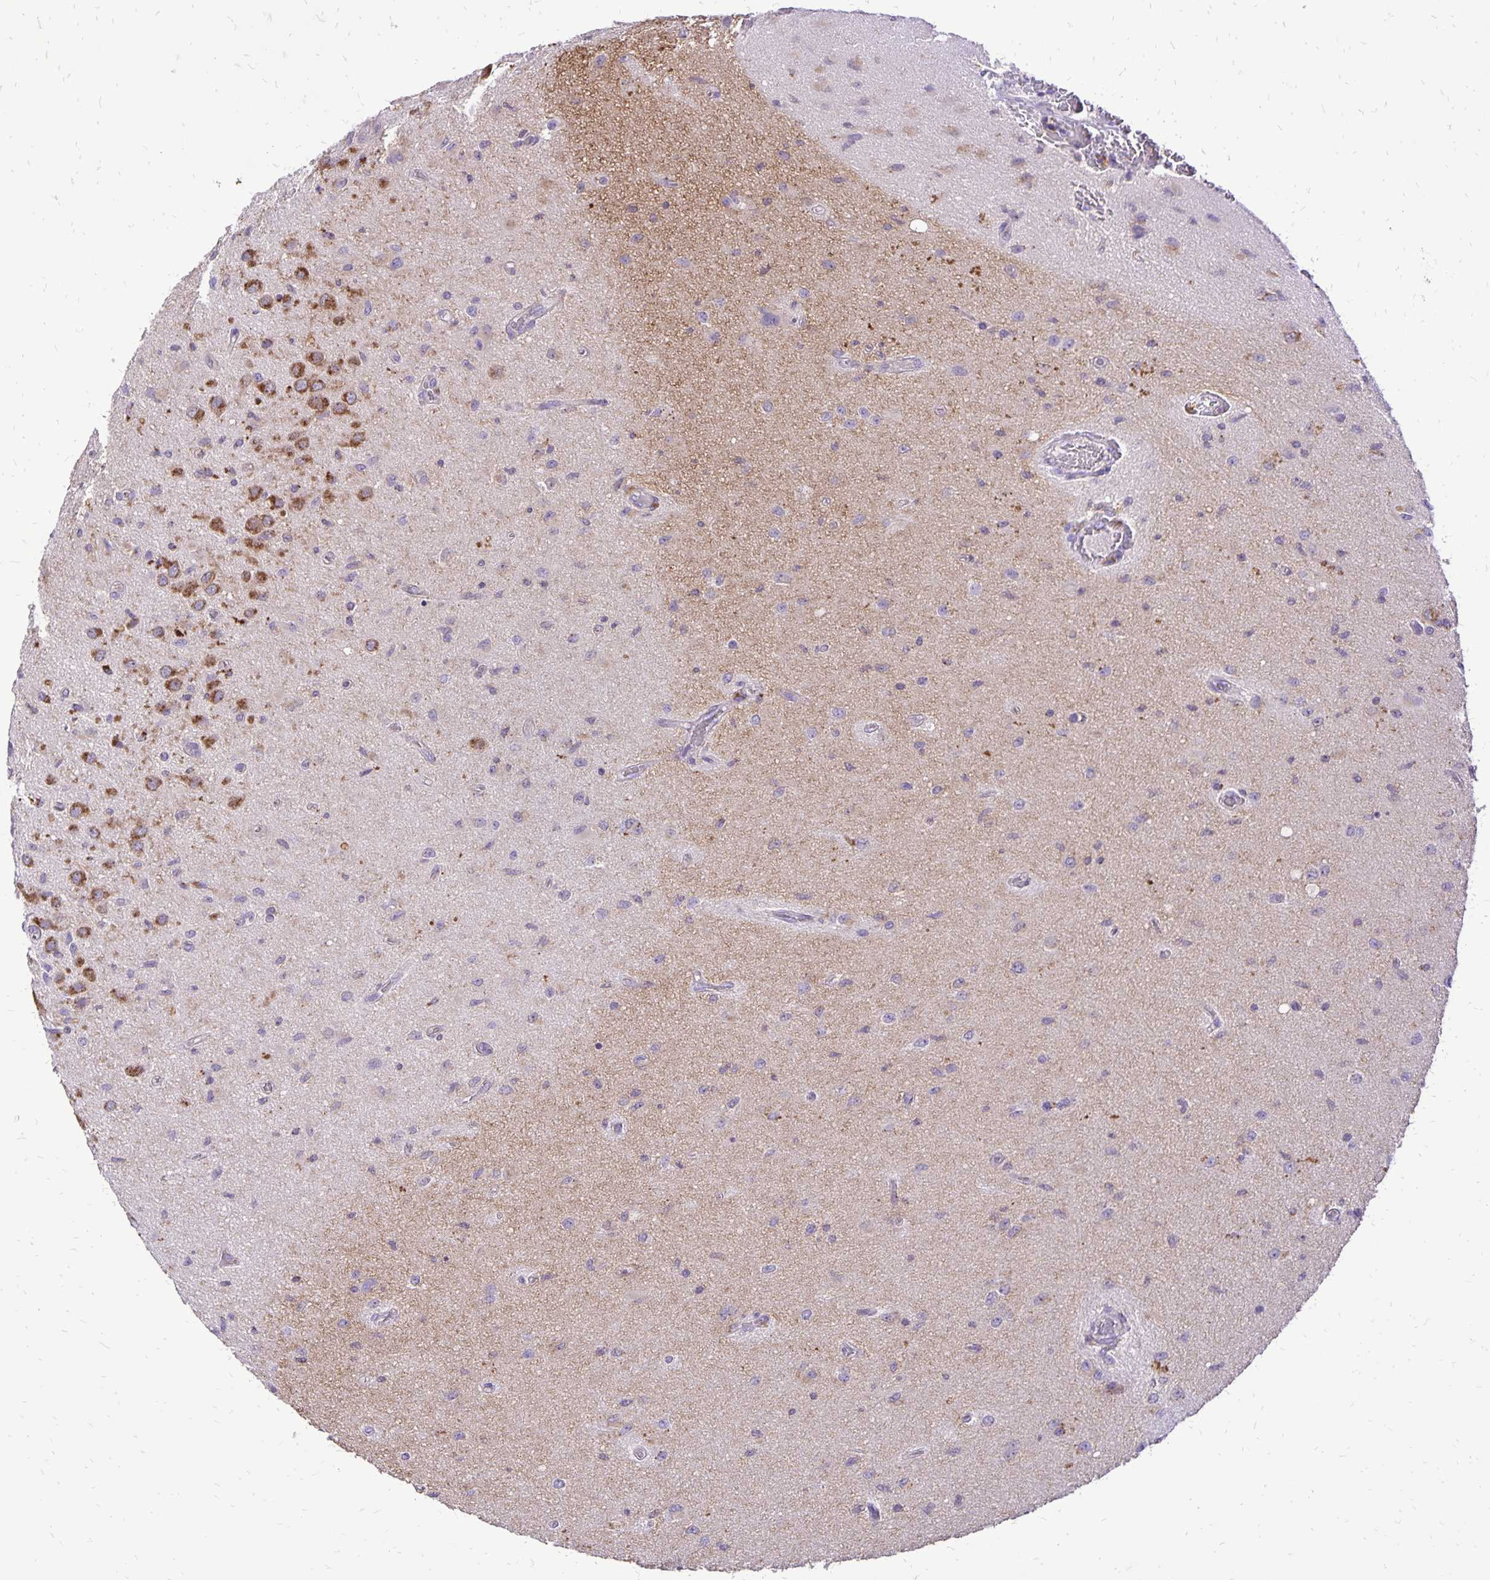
{"staining": {"intensity": "negative", "quantity": "none", "location": "none"}, "tissue": "glioma", "cell_type": "Tumor cells", "image_type": "cancer", "snomed": [{"axis": "morphology", "description": "Glioma, malignant, High grade"}, {"axis": "topography", "description": "Brain"}], "caption": "Tumor cells show no significant staining in glioma.", "gene": "EIF5A", "patient": {"sex": "male", "age": 67}}